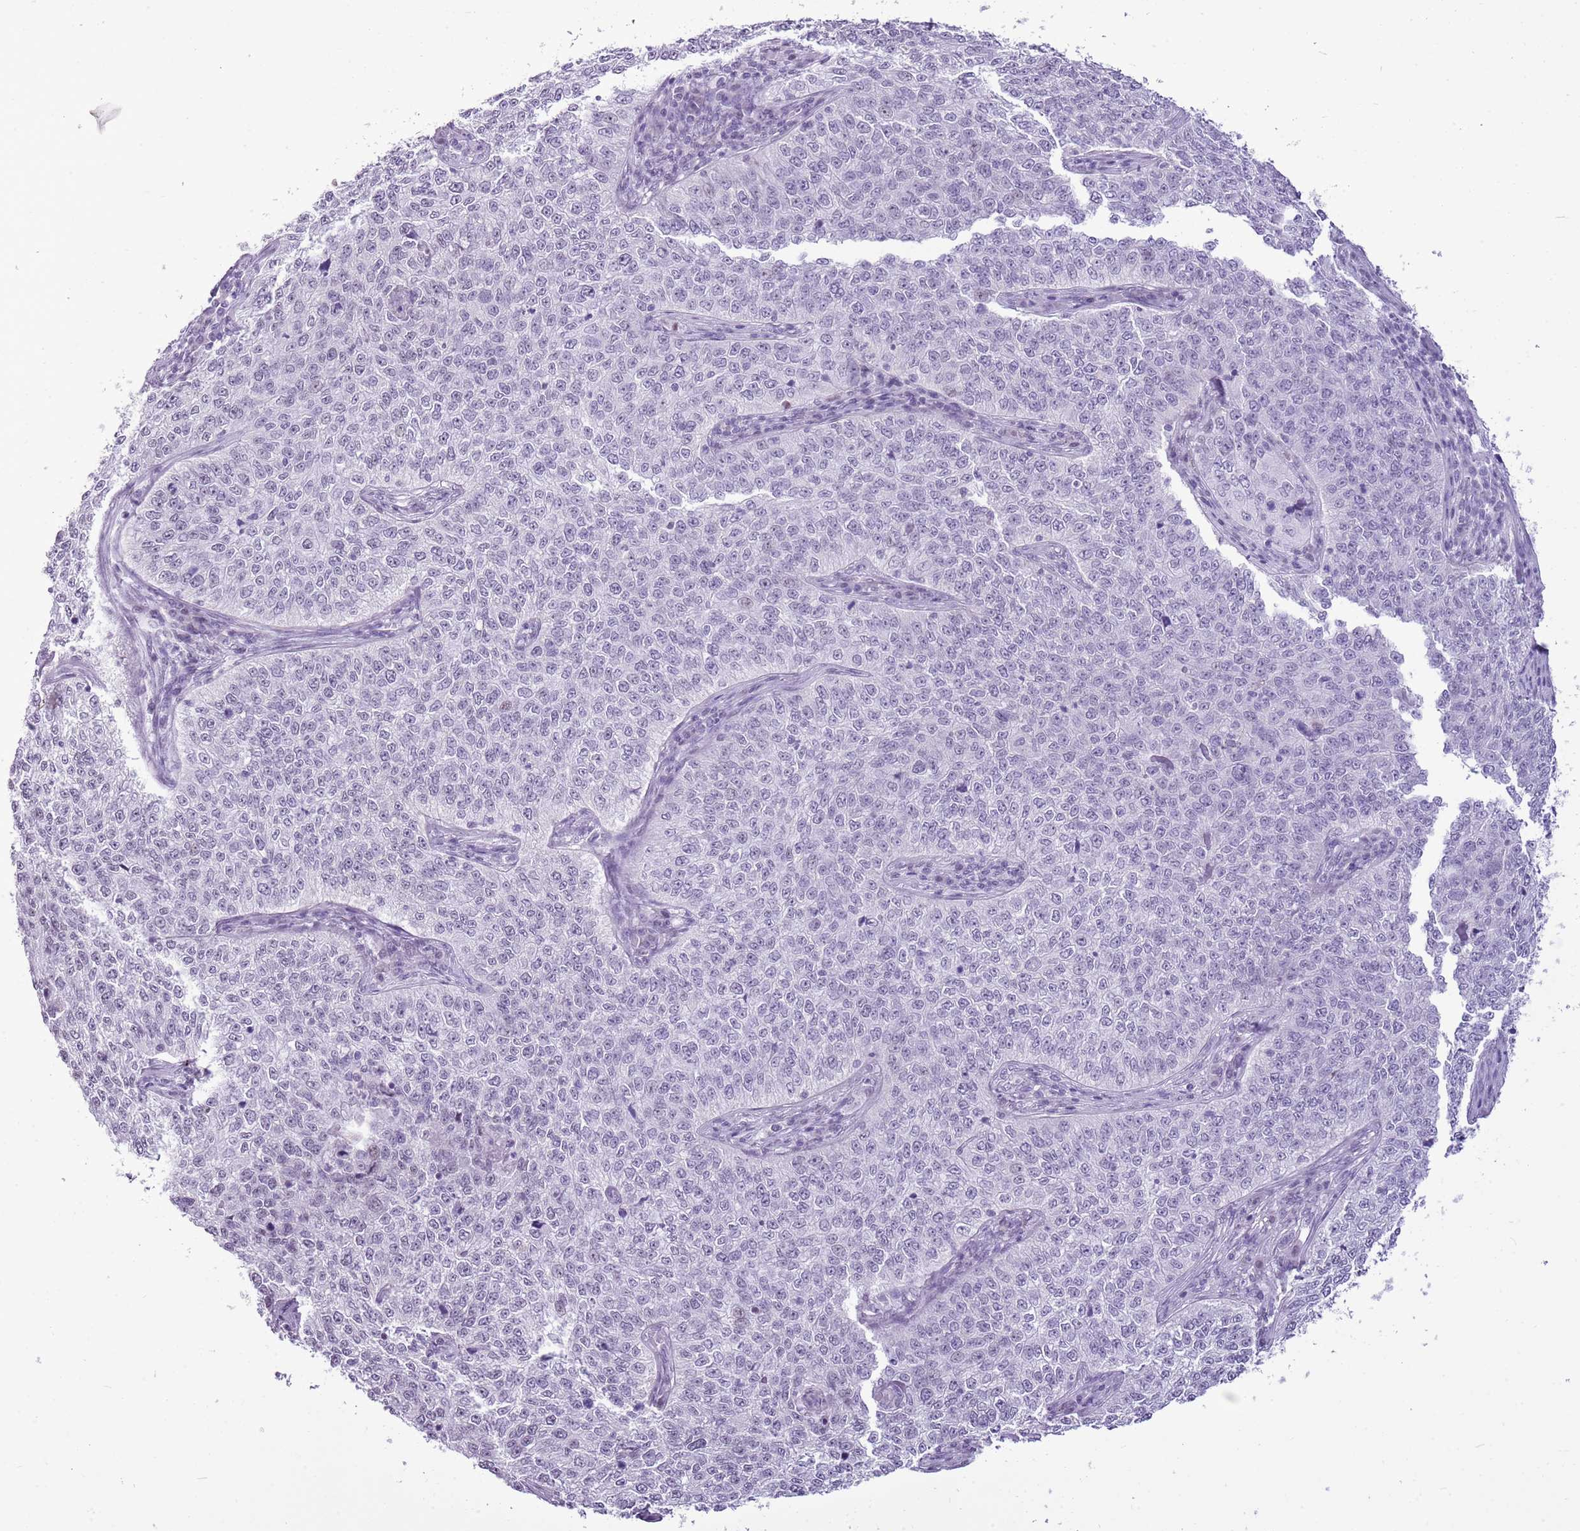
{"staining": {"intensity": "negative", "quantity": "none", "location": "none"}, "tissue": "cervical cancer", "cell_type": "Tumor cells", "image_type": "cancer", "snomed": [{"axis": "morphology", "description": "Squamous cell carcinoma, NOS"}, {"axis": "topography", "description": "Cervix"}], "caption": "An immunohistochemistry histopathology image of cervical cancer (squamous cell carcinoma) is shown. There is no staining in tumor cells of cervical cancer (squamous cell carcinoma).", "gene": "RPL3L", "patient": {"sex": "female", "age": 35}}